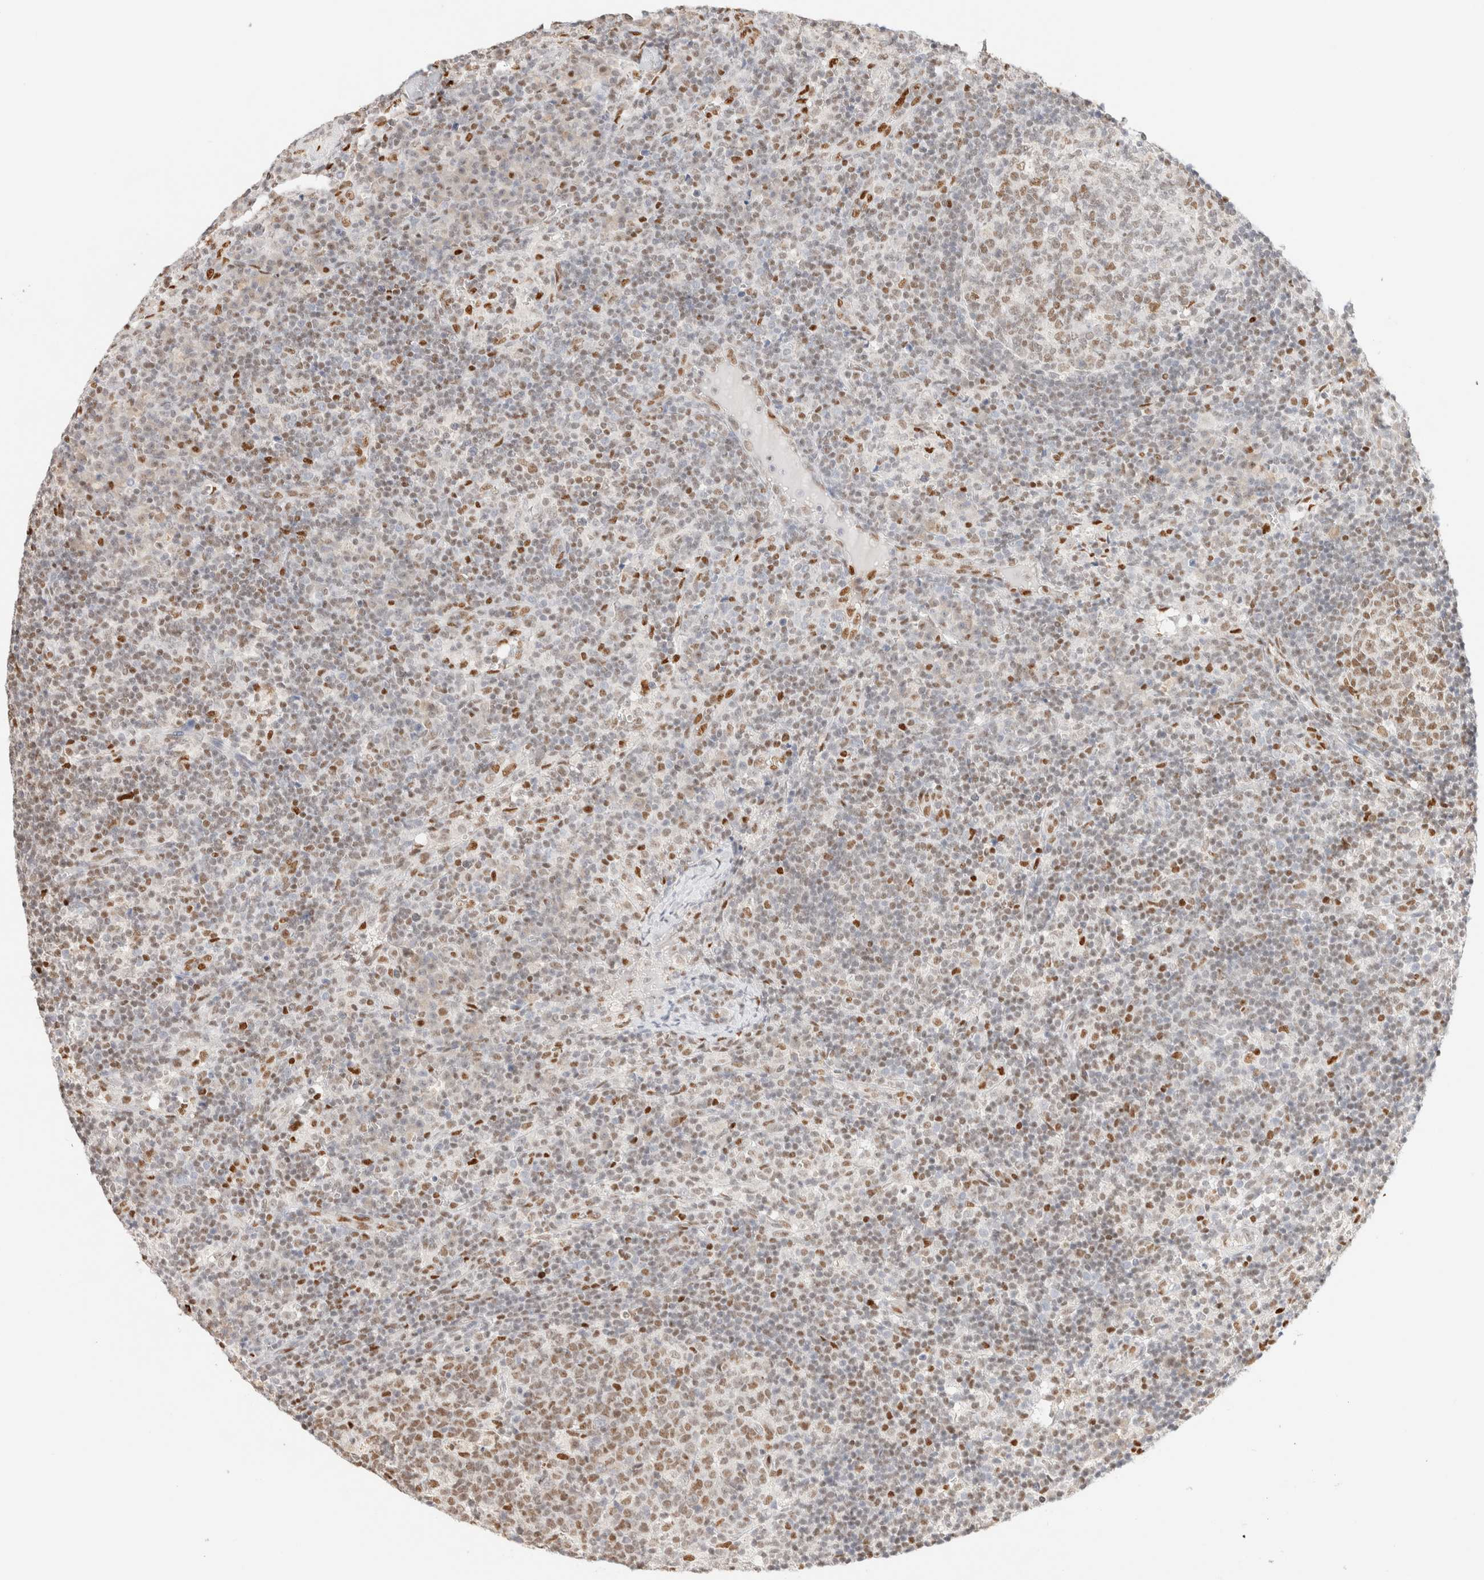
{"staining": {"intensity": "moderate", "quantity": "25%-75%", "location": "nuclear"}, "tissue": "lymph node", "cell_type": "Germinal center cells", "image_type": "normal", "snomed": [{"axis": "morphology", "description": "Normal tissue, NOS"}, {"axis": "morphology", "description": "Inflammation, NOS"}, {"axis": "topography", "description": "Lymph node"}], "caption": "Lymph node was stained to show a protein in brown. There is medium levels of moderate nuclear positivity in approximately 25%-75% of germinal center cells. Using DAB (brown) and hematoxylin (blue) stains, captured at high magnification using brightfield microscopy.", "gene": "DDB2", "patient": {"sex": "male", "age": 55}}